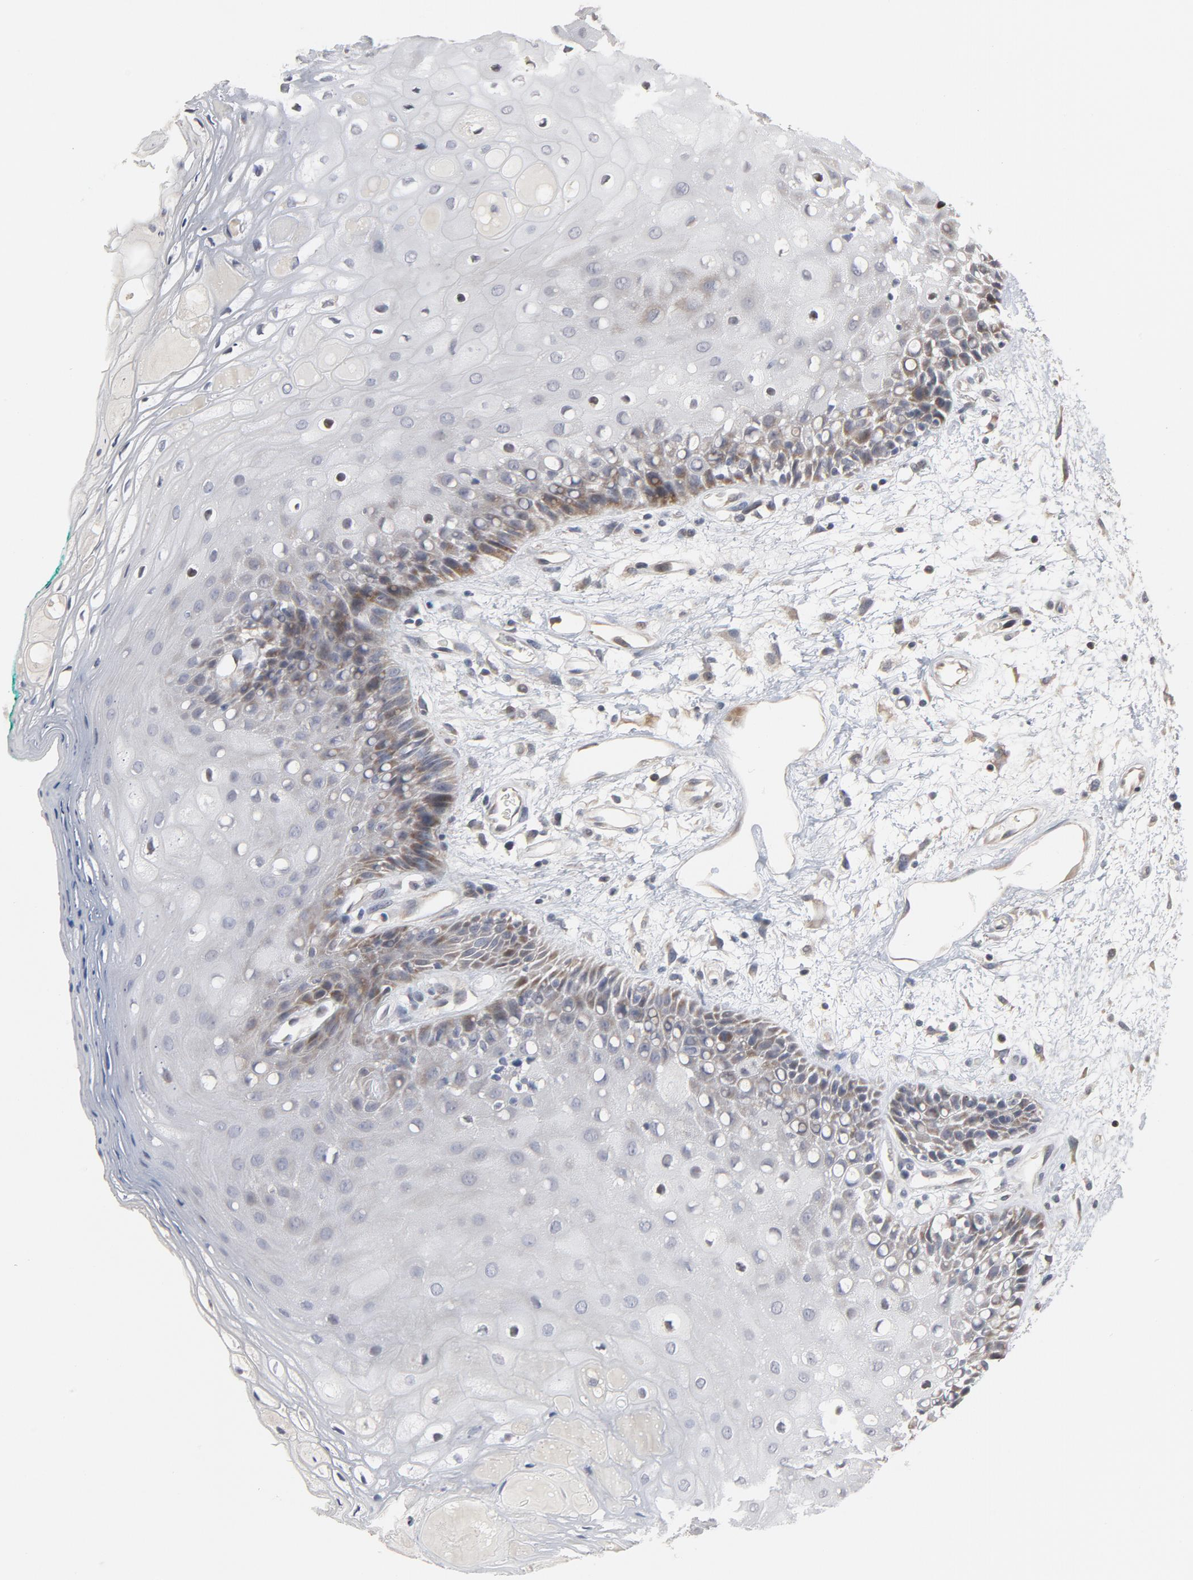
{"staining": {"intensity": "moderate", "quantity": "<25%", "location": "cytoplasmic/membranous"}, "tissue": "oral mucosa", "cell_type": "Squamous epithelial cells", "image_type": "normal", "snomed": [{"axis": "morphology", "description": "Normal tissue, NOS"}, {"axis": "morphology", "description": "Squamous cell carcinoma, NOS"}, {"axis": "topography", "description": "Skeletal muscle"}, {"axis": "topography", "description": "Oral tissue"}, {"axis": "topography", "description": "Head-Neck"}], "caption": "A brown stain labels moderate cytoplasmic/membranous staining of a protein in squamous epithelial cells of normal oral mucosa.", "gene": "PPP1R1B", "patient": {"sex": "female", "age": 84}}